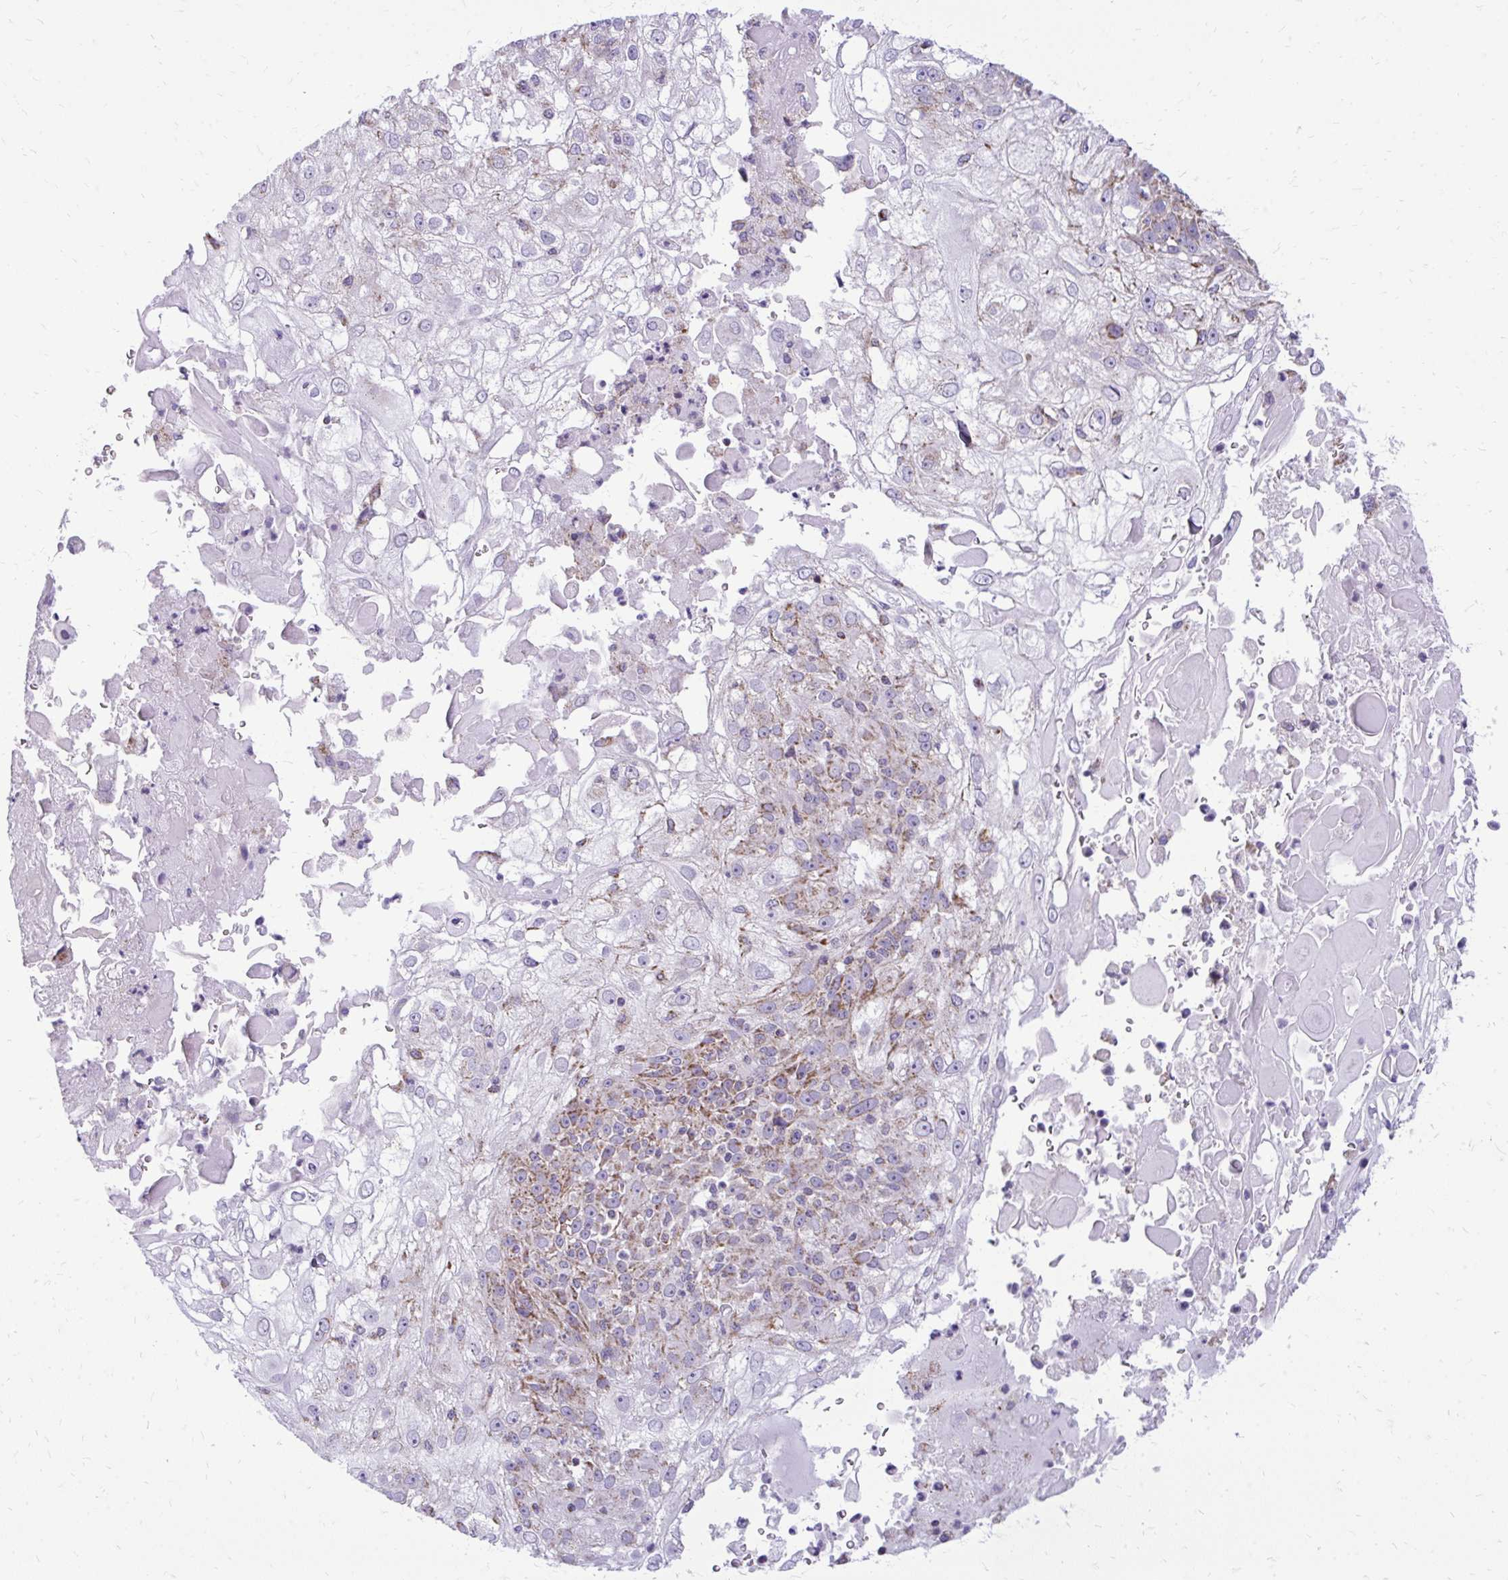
{"staining": {"intensity": "moderate", "quantity": "25%-75%", "location": "cytoplasmic/membranous"}, "tissue": "skin cancer", "cell_type": "Tumor cells", "image_type": "cancer", "snomed": [{"axis": "morphology", "description": "Normal tissue, NOS"}, {"axis": "morphology", "description": "Squamous cell carcinoma, NOS"}, {"axis": "topography", "description": "Skin"}], "caption": "The photomicrograph exhibits immunohistochemical staining of skin squamous cell carcinoma. There is moderate cytoplasmic/membranous staining is identified in about 25%-75% of tumor cells.", "gene": "IFIT1", "patient": {"sex": "female", "age": 83}}